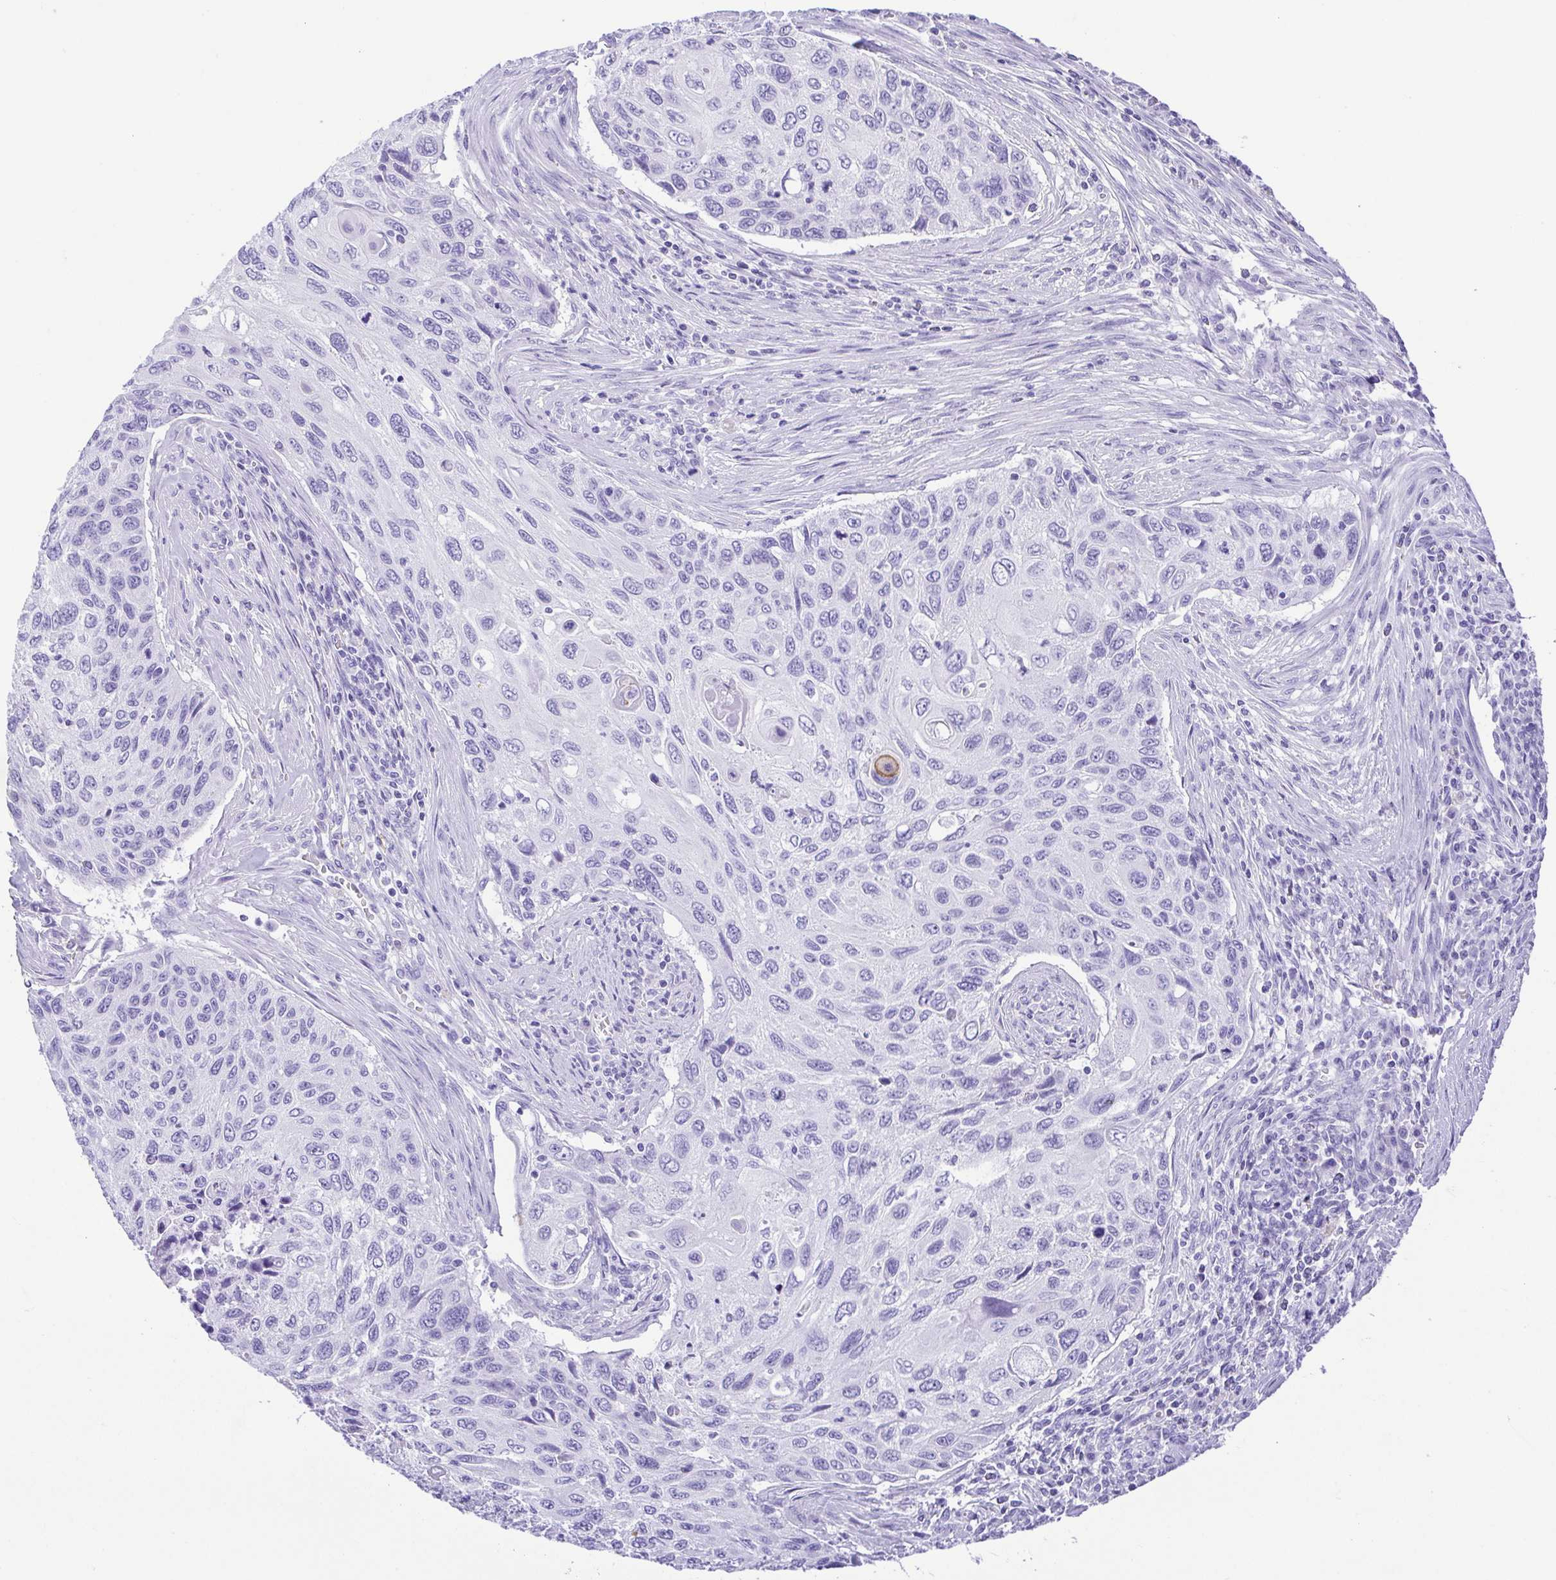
{"staining": {"intensity": "negative", "quantity": "none", "location": "none"}, "tissue": "cervical cancer", "cell_type": "Tumor cells", "image_type": "cancer", "snomed": [{"axis": "morphology", "description": "Squamous cell carcinoma, NOS"}, {"axis": "topography", "description": "Cervix"}], "caption": "Tumor cells are negative for brown protein staining in cervical cancer.", "gene": "CDSN", "patient": {"sex": "female", "age": 70}}